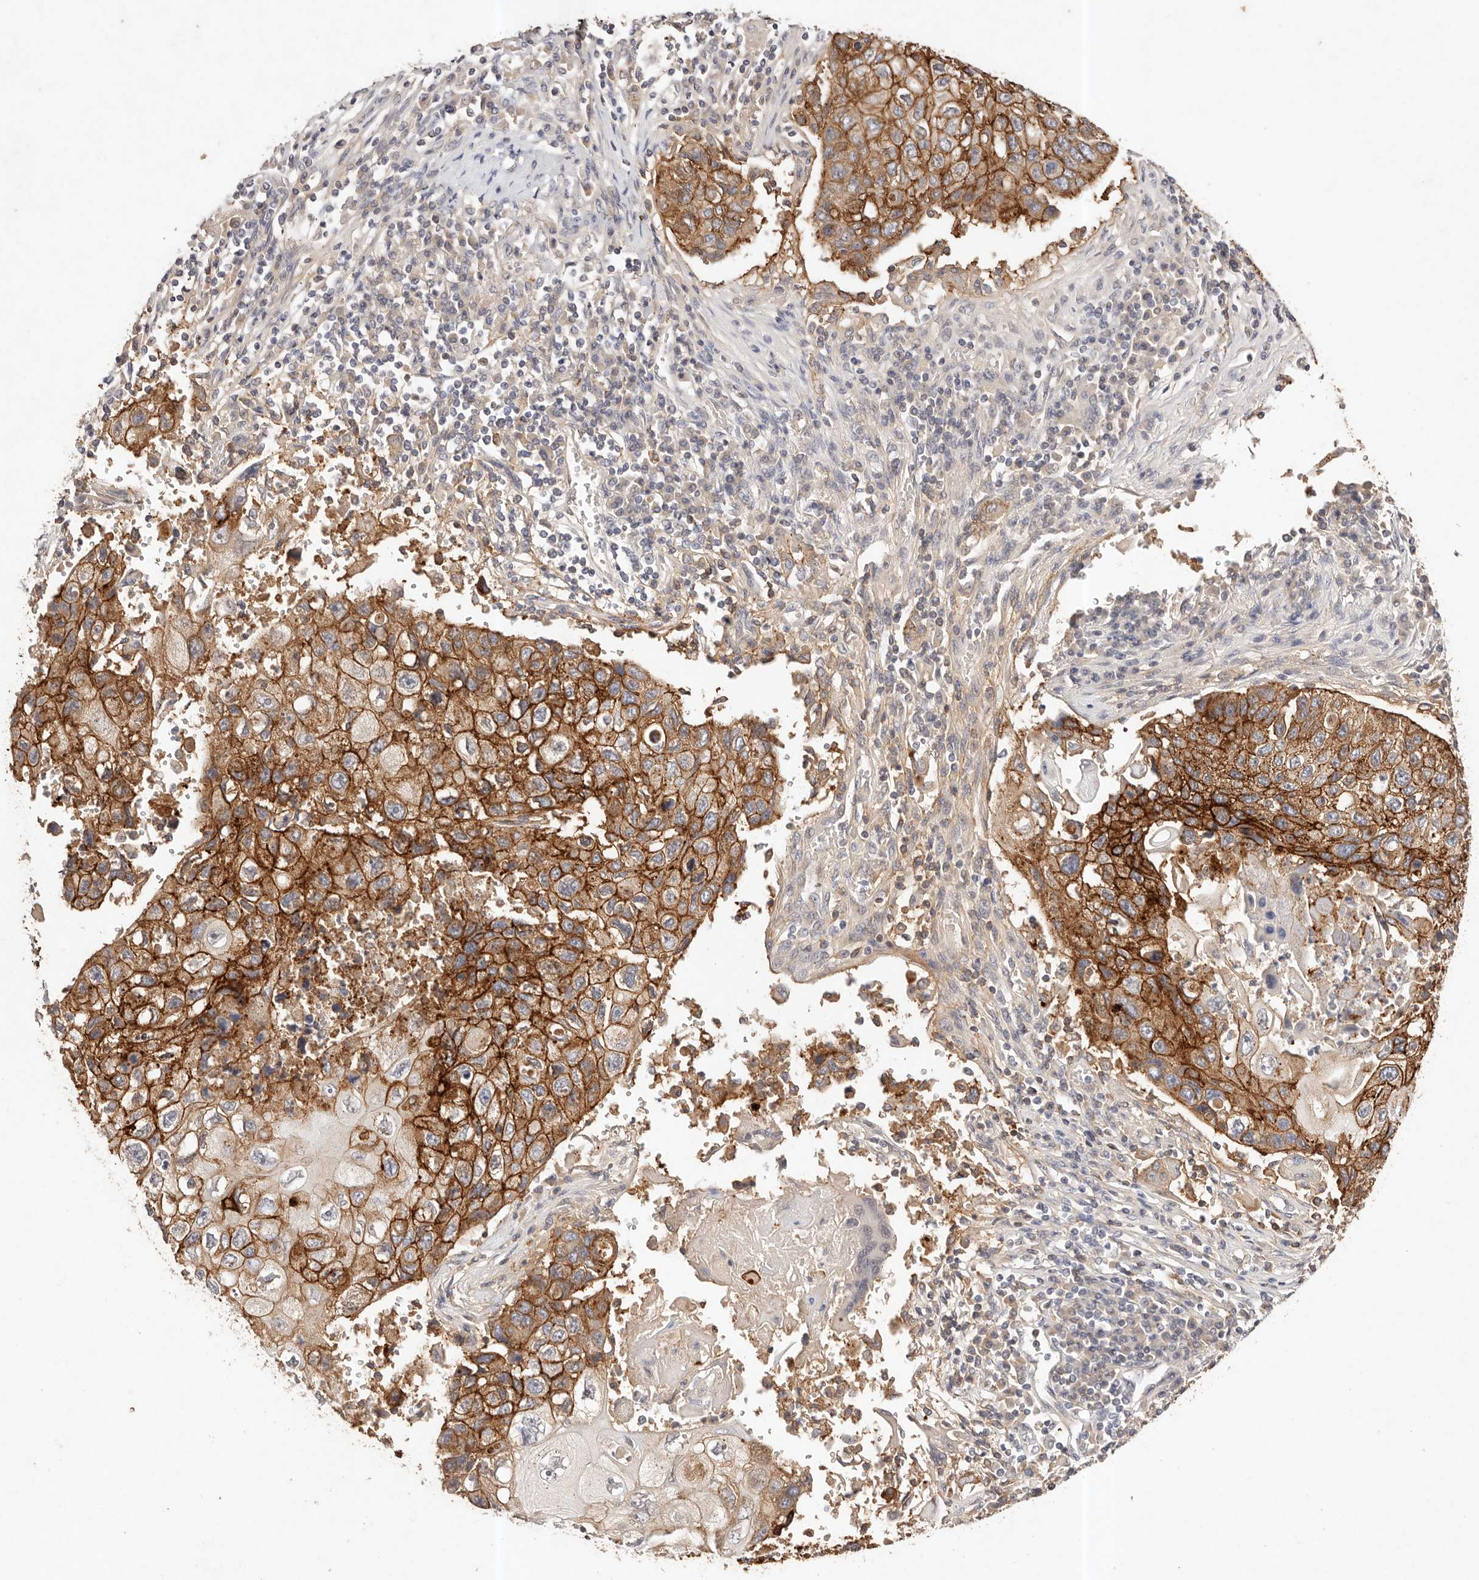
{"staining": {"intensity": "strong", "quantity": ">75%", "location": "cytoplasmic/membranous"}, "tissue": "lung cancer", "cell_type": "Tumor cells", "image_type": "cancer", "snomed": [{"axis": "morphology", "description": "Squamous cell carcinoma, NOS"}, {"axis": "topography", "description": "Lung"}], "caption": "Immunohistochemistry (IHC) image of neoplastic tissue: human lung squamous cell carcinoma stained using immunohistochemistry (IHC) demonstrates high levels of strong protein expression localized specifically in the cytoplasmic/membranous of tumor cells, appearing as a cytoplasmic/membranous brown color.", "gene": "CXADR", "patient": {"sex": "male", "age": 61}}